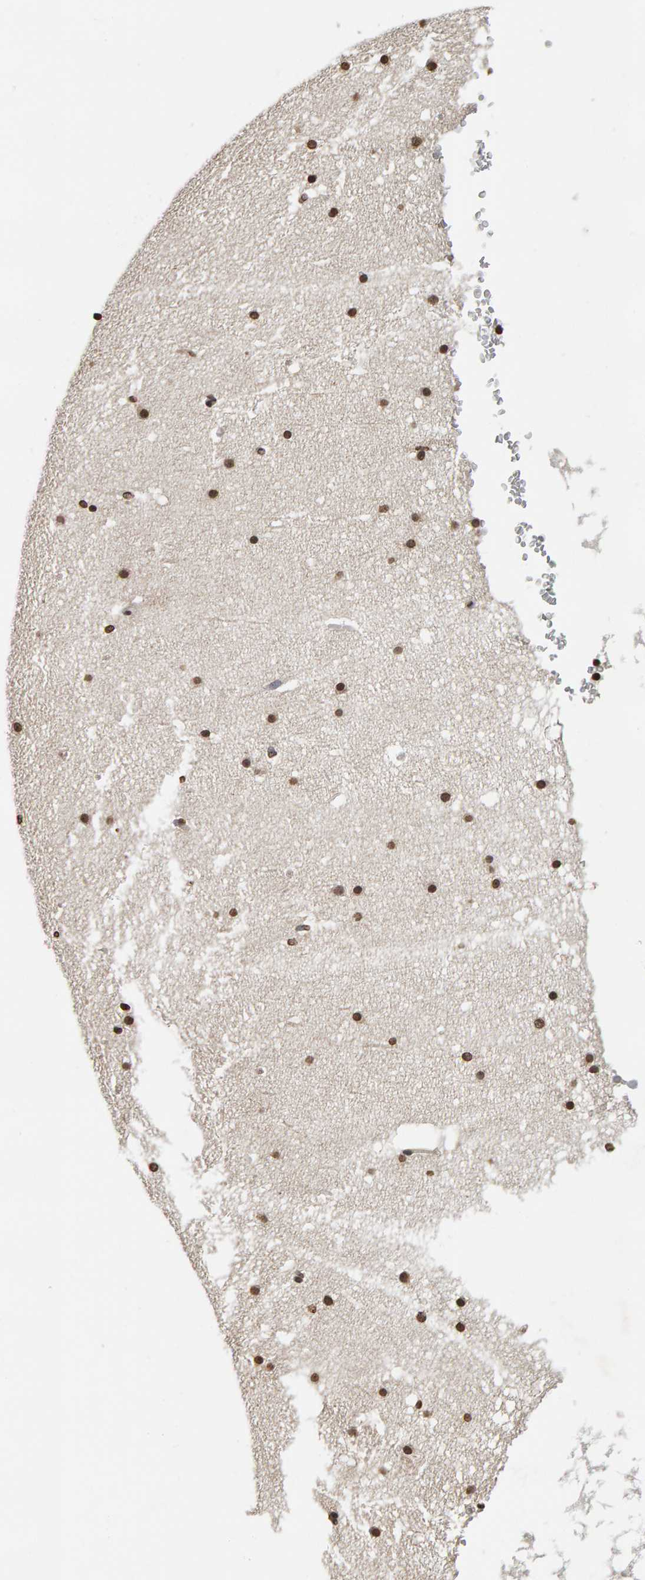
{"staining": {"intensity": "moderate", "quantity": "<25%", "location": "nuclear"}, "tissue": "cerebellum", "cell_type": "Cells in granular layer", "image_type": "normal", "snomed": [{"axis": "morphology", "description": "Normal tissue, NOS"}, {"axis": "topography", "description": "Cerebellum"}], "caption": "Cerebellum was stained to show a protein in brown. There is low levels of moderate nuclear staining in about <25% of cells in granular layer. (DAB = brown stain, brightfield microscopy at high magnification).", "gene": "AFF4", "patient": {"sex": "male", "age": 57}}